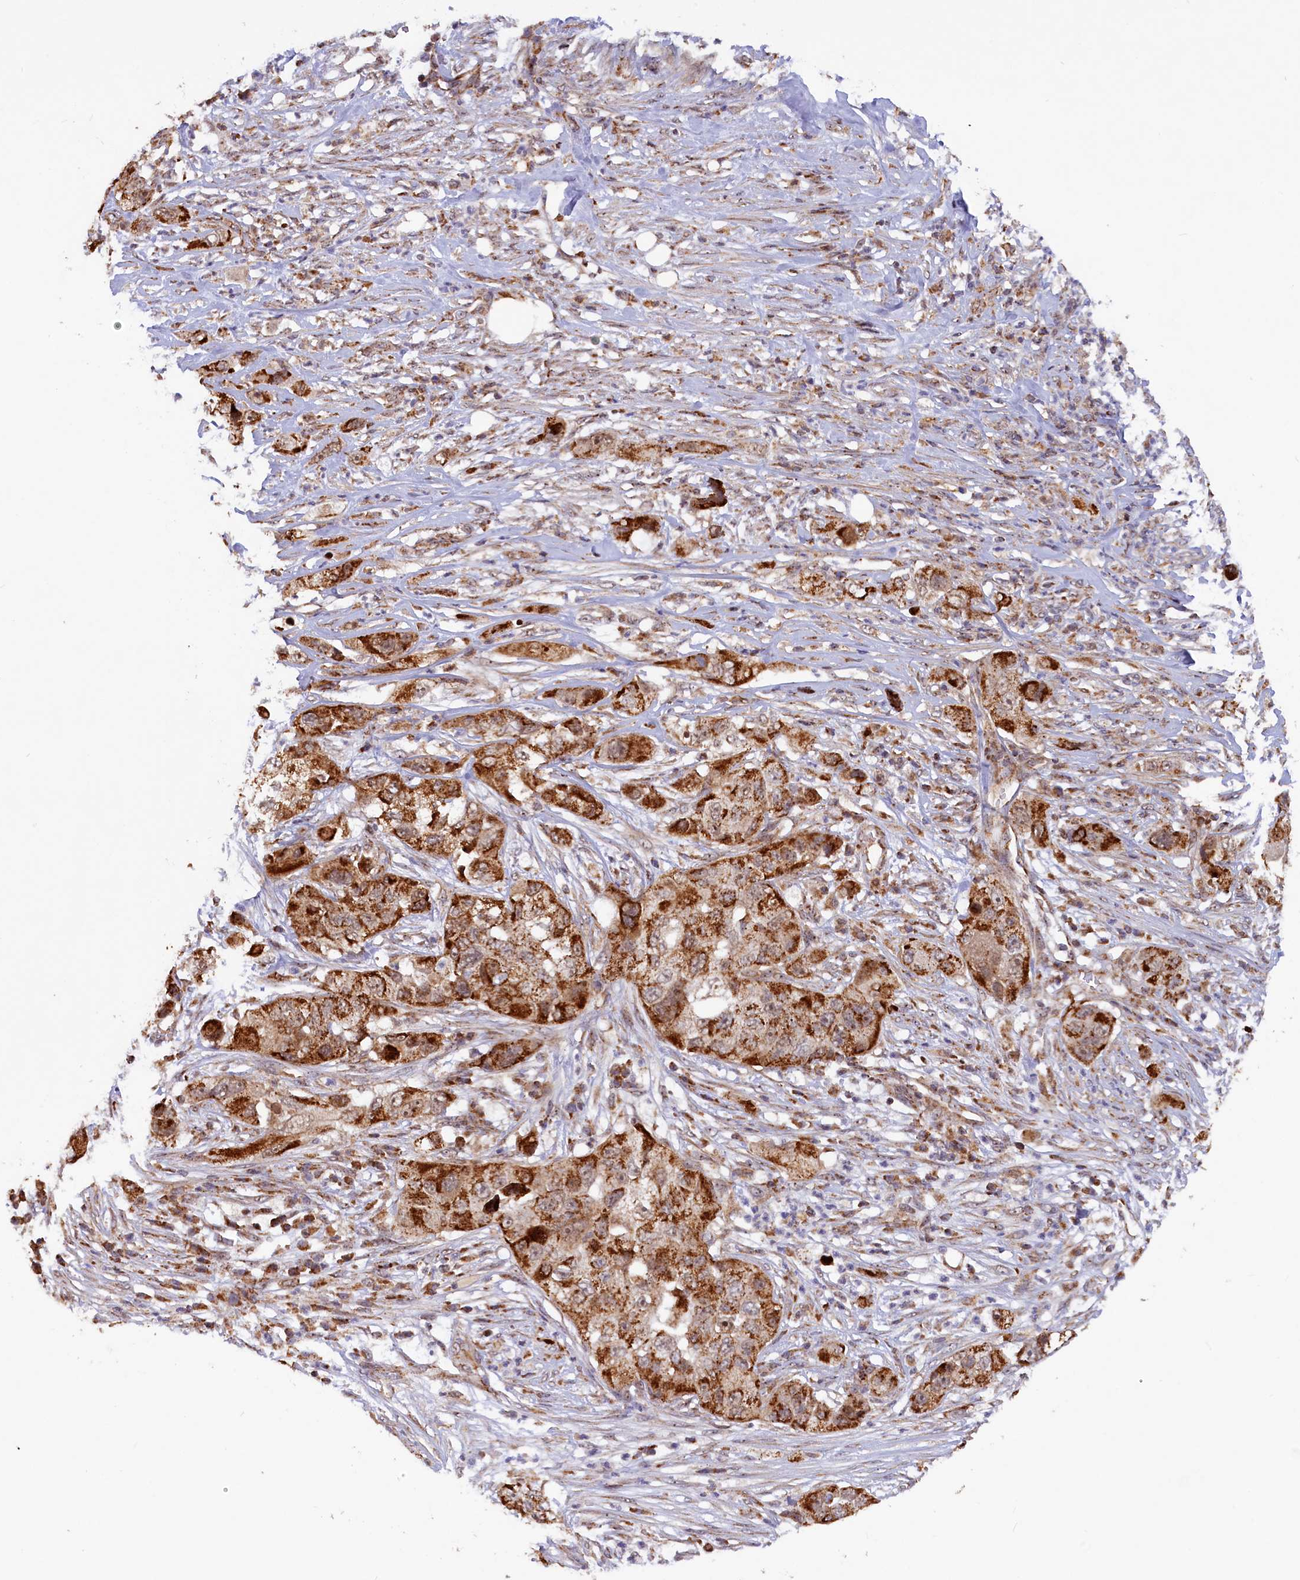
{"staining": {"intensity": "strong", "quantity": ">75%", "location": "cytoplasmic/membranous"}, "tissue": "pancreatic cancer", "cell_type": "Tumor cells", "image_type": "cancer", "snomed": [{"axis": "morphology", "description": "Adenocarcinoma, NOS"}, {"axis": "topography", "description": "Pancreas"}], "caption": "Immunohistochemical staining of adenocarcinoma (pancreatic) reveals high levels of strong cytoplasmic/membranous positivity in about >75% of tumor cells.", "gene": "DUS3L", "patient": {"sex": "female", "age": 78}}